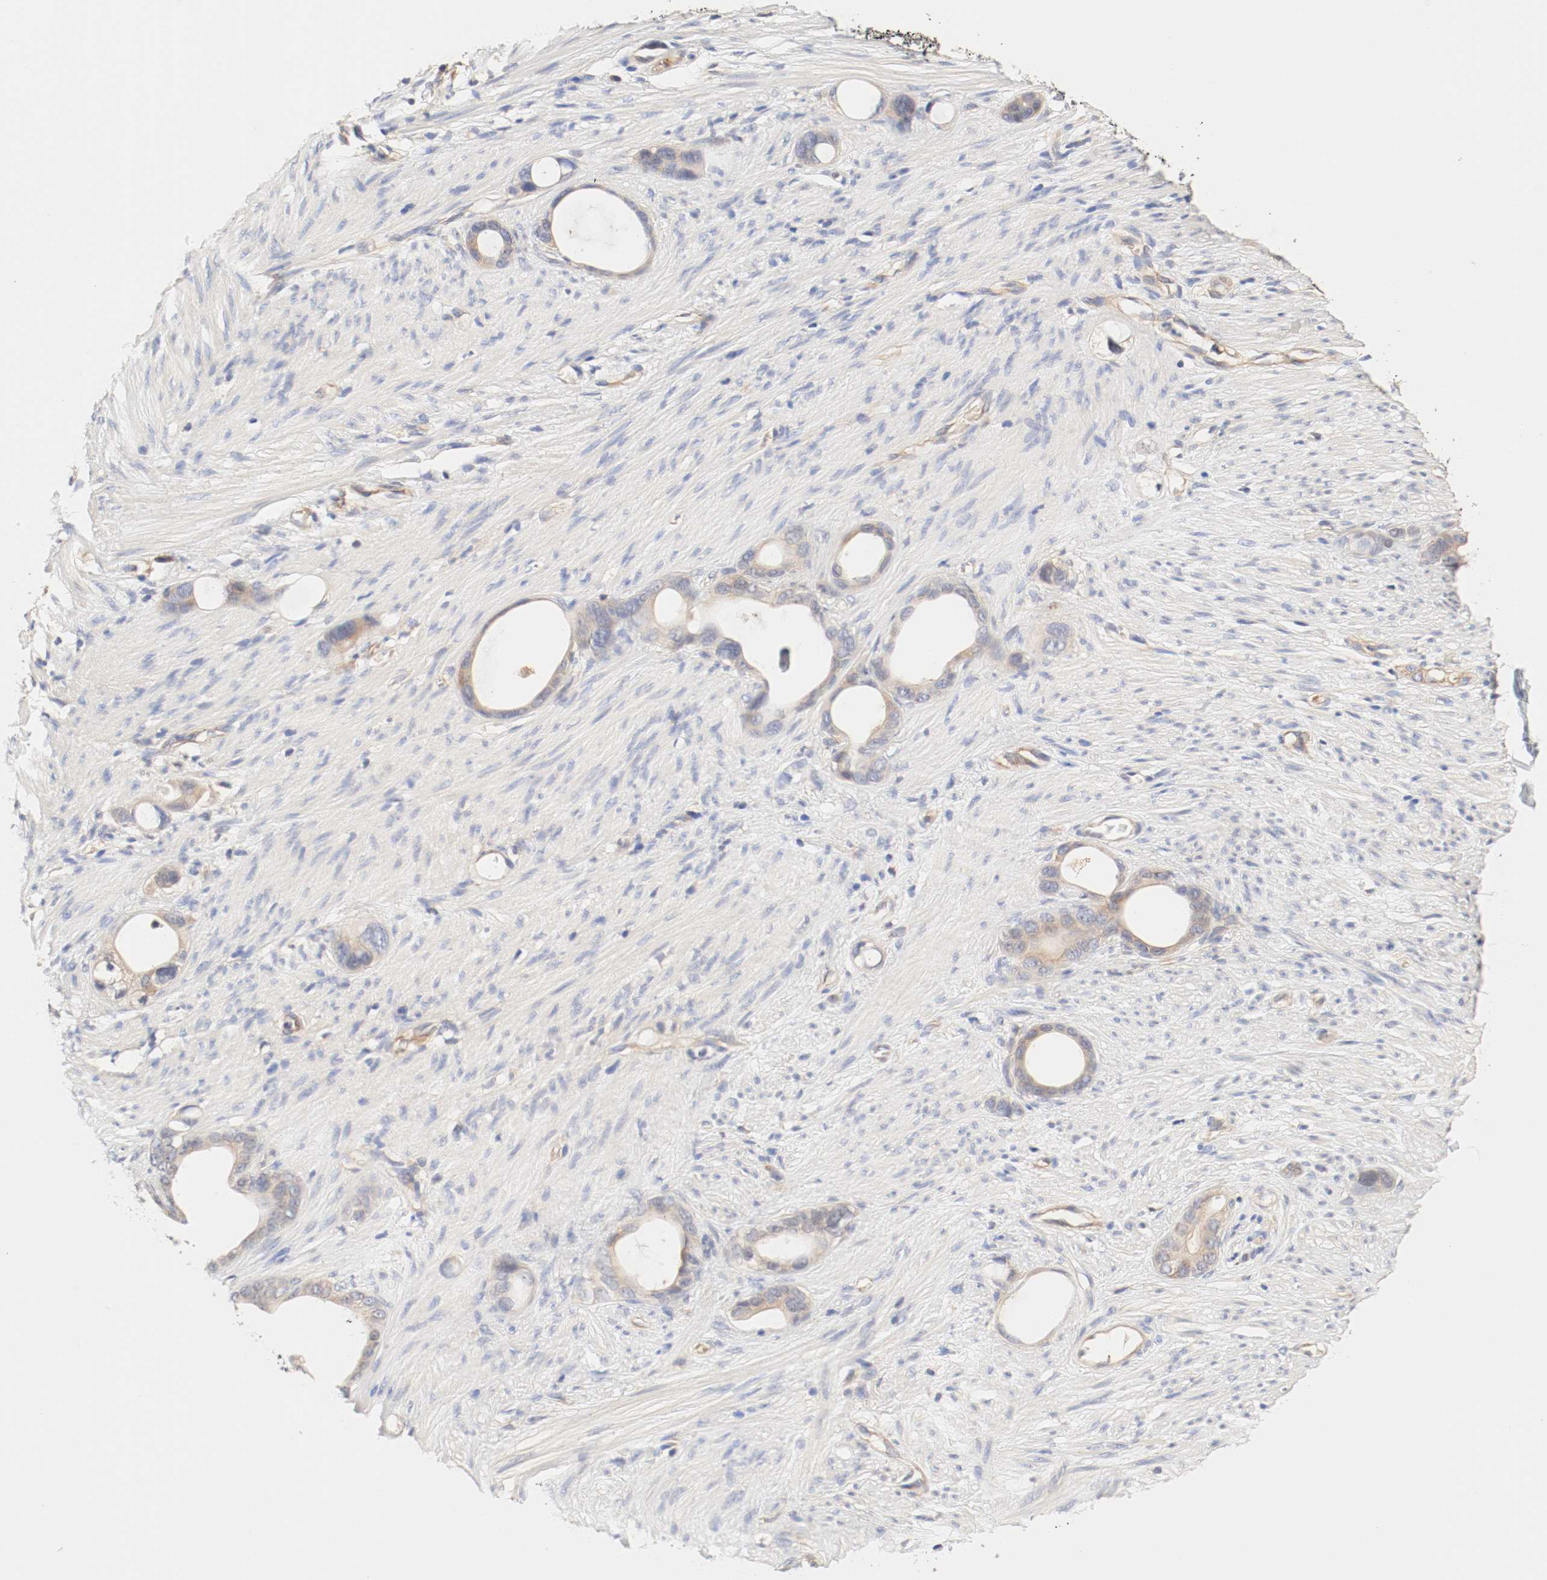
{"staining": {"intensity": "moderate", "quantity": ">75%", "location": "cytoplasmic/membranous"}, "tissue": "stomach cancer", "cell_type": "Tumor cells", "image_type": "cancer", "snomed": [{"axis": "morphology", "description": "Adenocarcinoma, NOS"}, {"axis": "topography", "description": "Stomach"}], "caption": "Brown immunohistochemical staining in stomach adenocarcinoma reveals moderate cytoplasmic/membranous staining in approximately >75% of tumor cells.", "gene": "GIT1", "patient": {"sex": "female", "age": 75}}